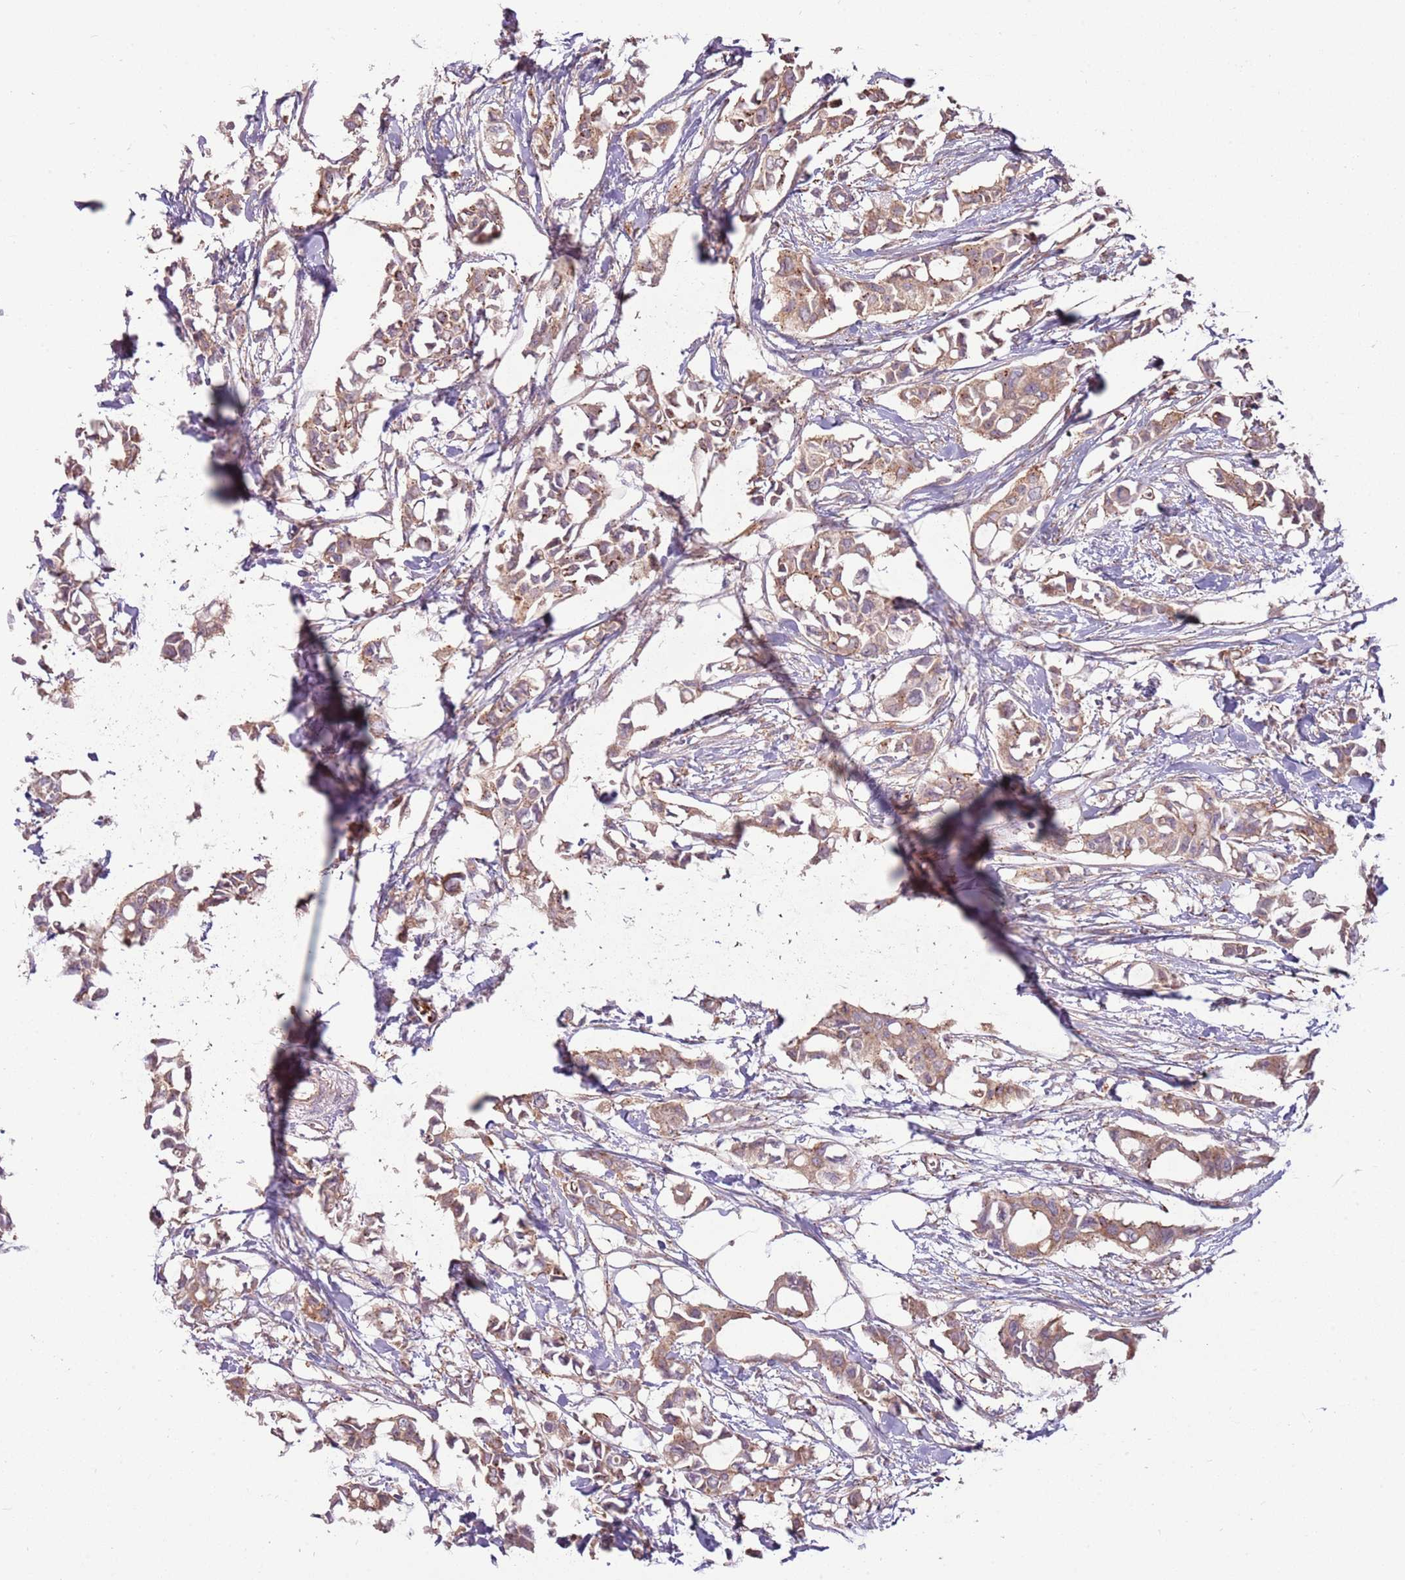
{"staining": {"intensity": "weak", "quantity": ">75%", "location": "cytoplasmic/membranous"}, "tissue": "breast cancer", "cell_type": "Tumor cells", "image_type": "cancer", "snomed": [{"axis": "morphology", "description": "Duct carcinoma"}, {"axis": "topography", "description": "Breast"}], "caption": "Breast infiltrating ductal carcinoma was stained to show a protein in brown. There is low levels of weak cytoplasmic/membranous expression in approximately >75% of tumor cells.", "gene": "SPATA31D1", "patient": {"sex": "female", "age": 41}}